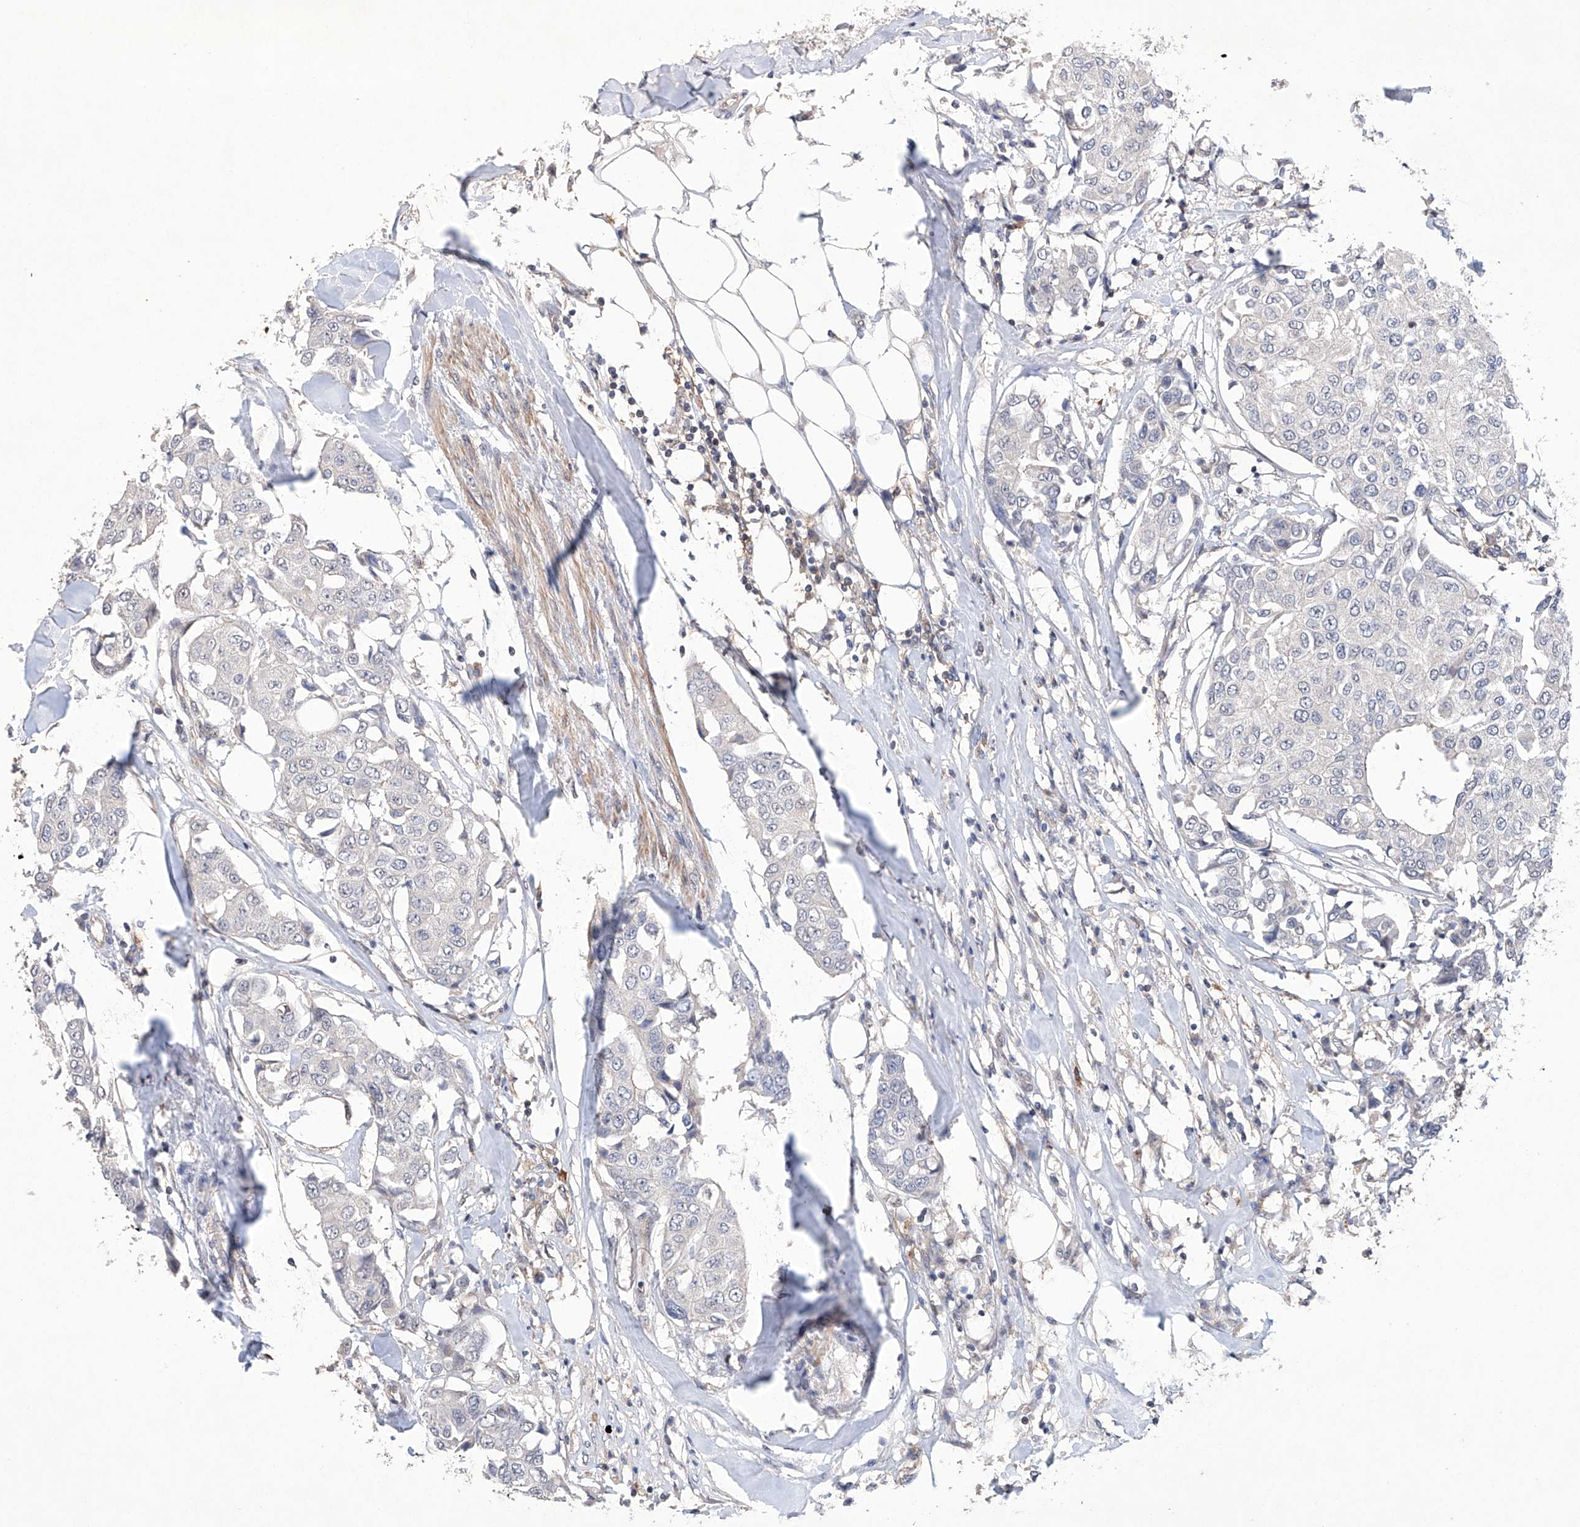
{"staining": {"intensity": "negative", "quantity": "none", "location": "none"}, "tissue": "breast cancer", "cell_type": "Tumor cells", "image_type": "cancer", "snomed": [{"axis": "morphology", "description": "Duct carcinoma"}, {"axis": "topography", "description": "Breast"}], "caption": "Tumor cells are negative for brown protein staining in breast cancer (infiltrating ductal carcinoma). The staining was performed using DAB to visualize the protein expression in brown, while the nuclei were stained in blue with hematoxylin (Magnification: 20x).", "gene": "AFG1L", "patient": {"sex": "female", "age": 80}}